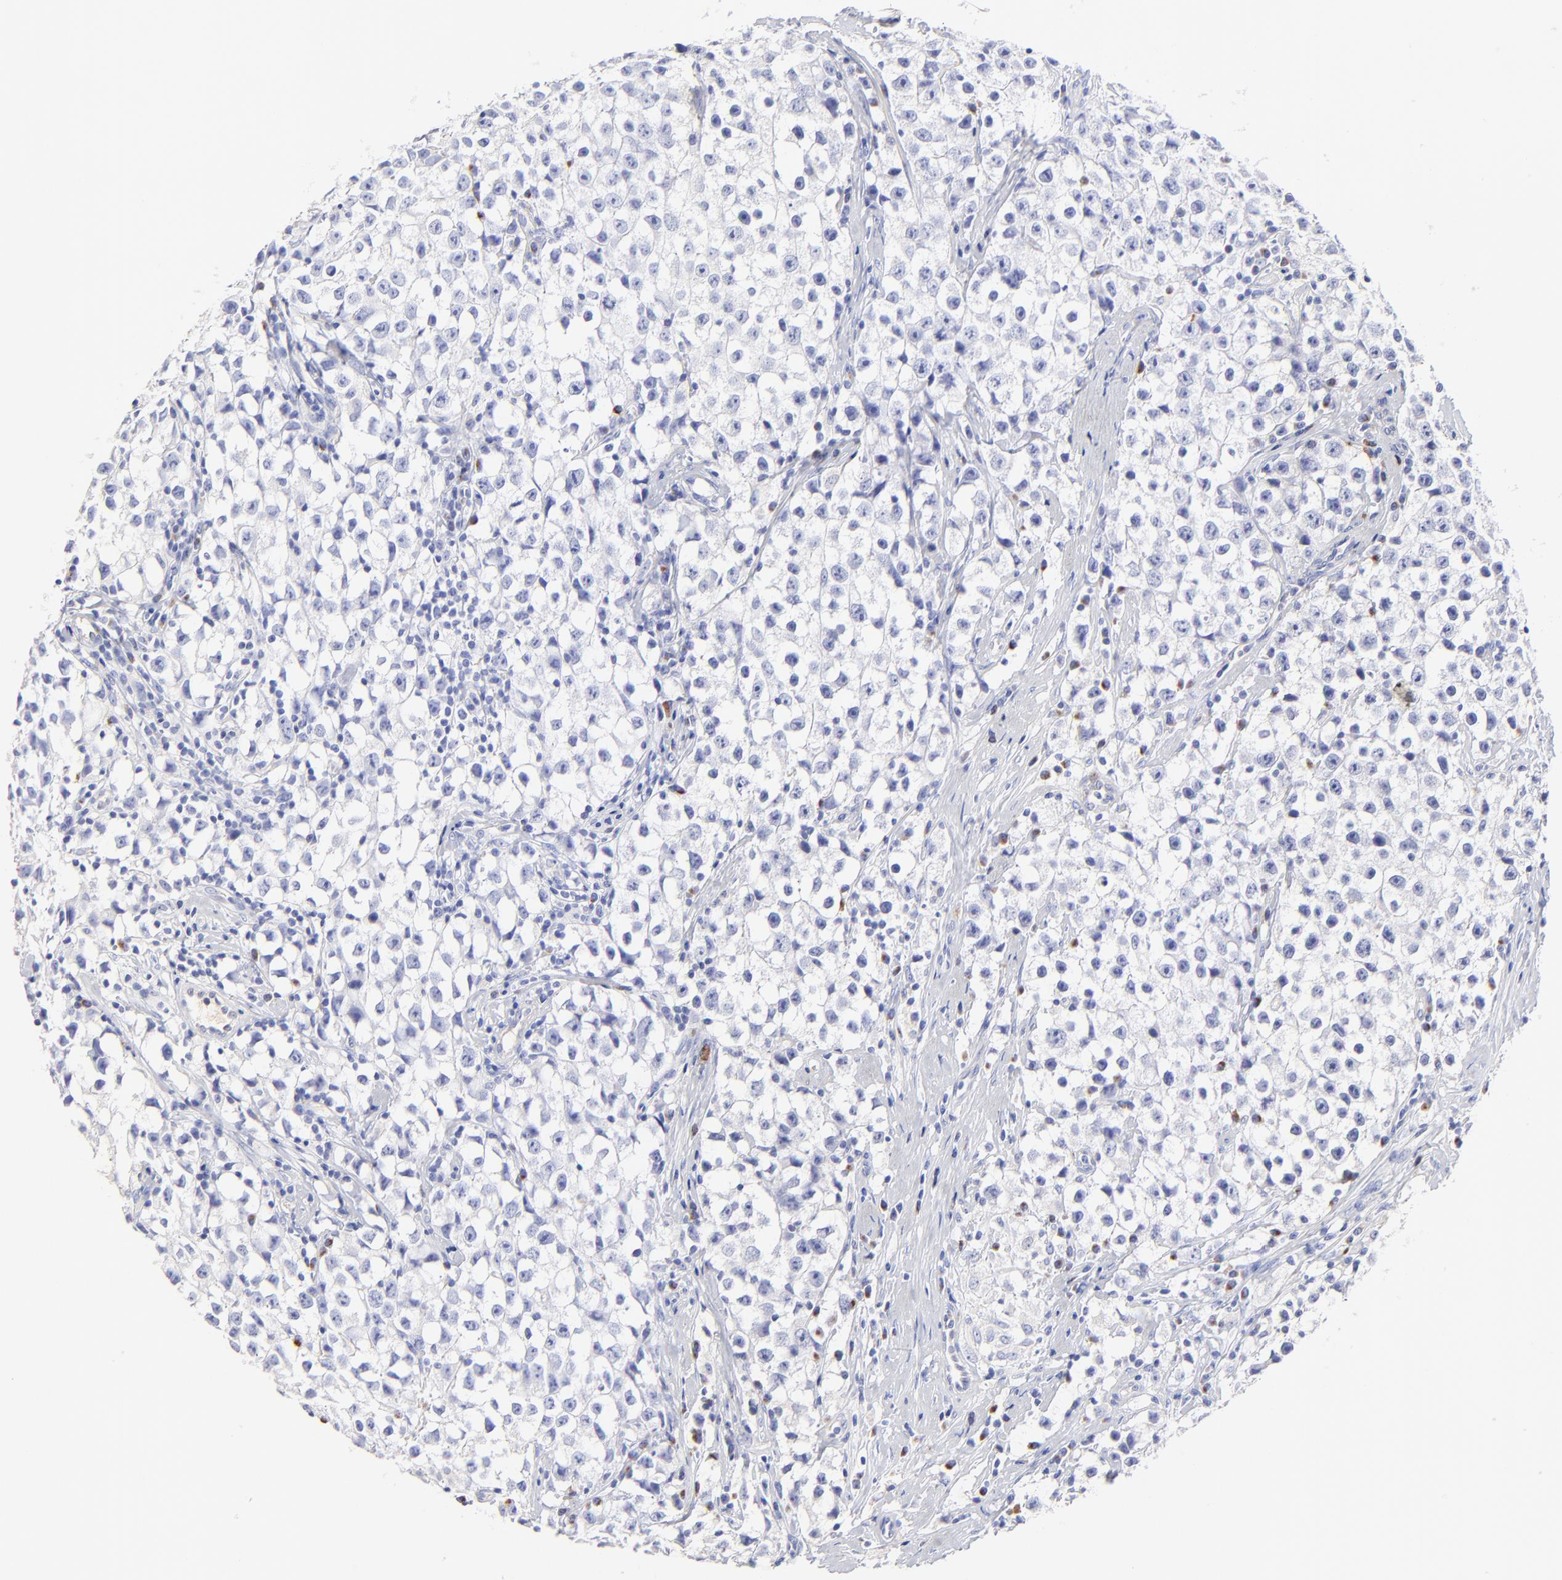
{"staining": {"intensity": "negative", "quantity": "none", "location": "none"}, "tissue": "testis cancer", "cell_type": "Tumor cells", "image_type": "cancer", "snomed": [{"axis": "morphology", "description": "Seminoma, NOS"}, {"axis": "topography", "description": "Testis"}], "caption": "Immunohistochemistry image of neoplastic tissue: testis seminoma stained with DAB shows no significant protein positivity in tumor cells. Brightfield microscopy of immunohistochemistry (IHC) stained with DAB (3,3'-diaminobenzidine) (brown) and hematoxylin (blue), captured at high magnification.", "gene": "ASB9", "patient": {"sex": "male", "age": 35}}